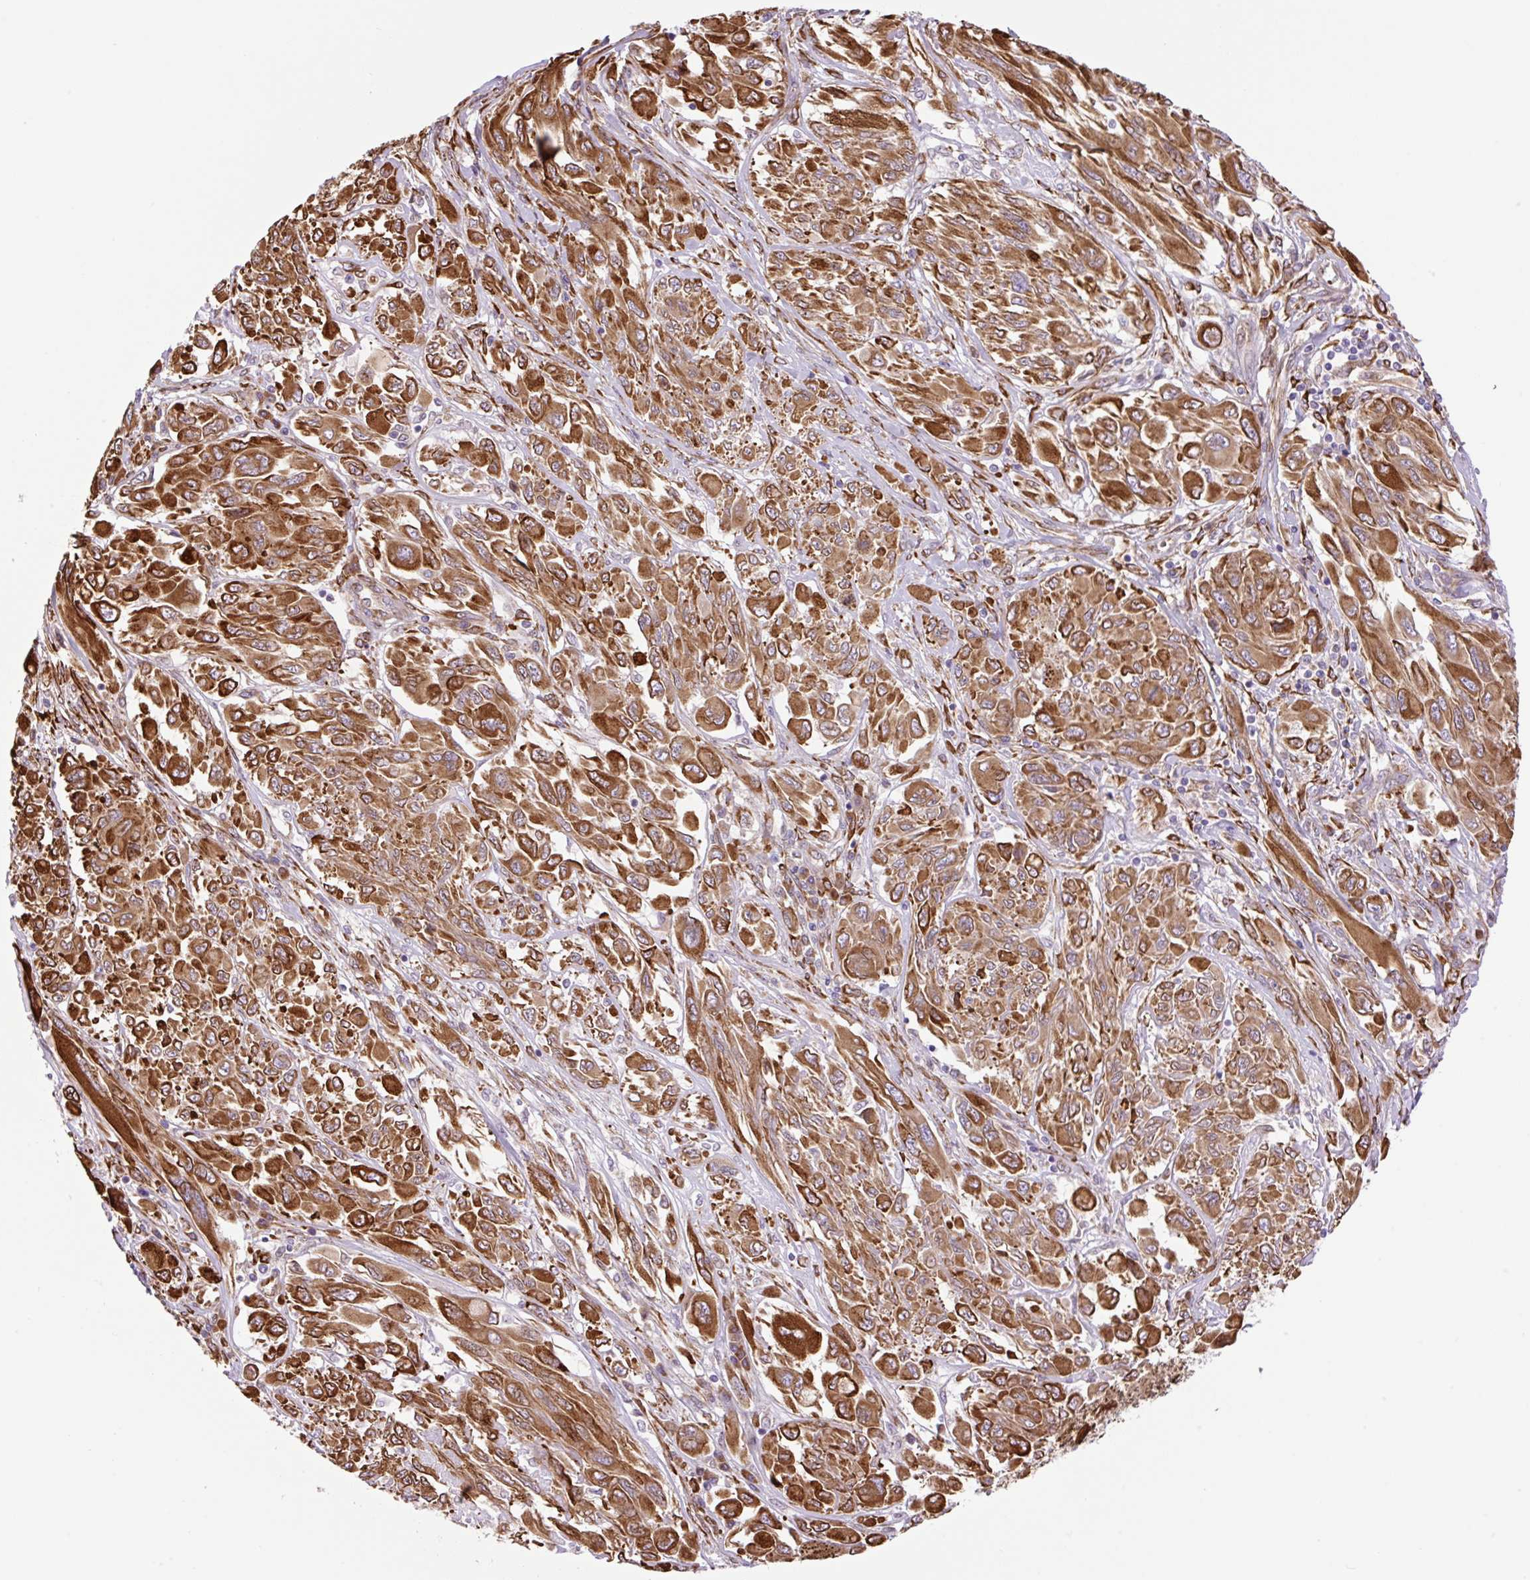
{"staining": {"intensity": "strong", "quantity": ">75%", "location": "cytoplasmic/membranous"}, "tissue": "melanoma", "cell_type": "Tumor cells", "image_type": "cancer", "snomed": [{"axis": "morphology", "description": "Malignant melanoma, NOS"}, {"axis": "topography", "description": "Skin"}], "caption": "There is high levels of strong cytoplasmic/membranous positivity in tumor cells of malignant melanoma, as demonstrated by immunohistochemical staining (brown color).", "gene": "RAB30", "patient": {"sex": "female", "age": 91}}